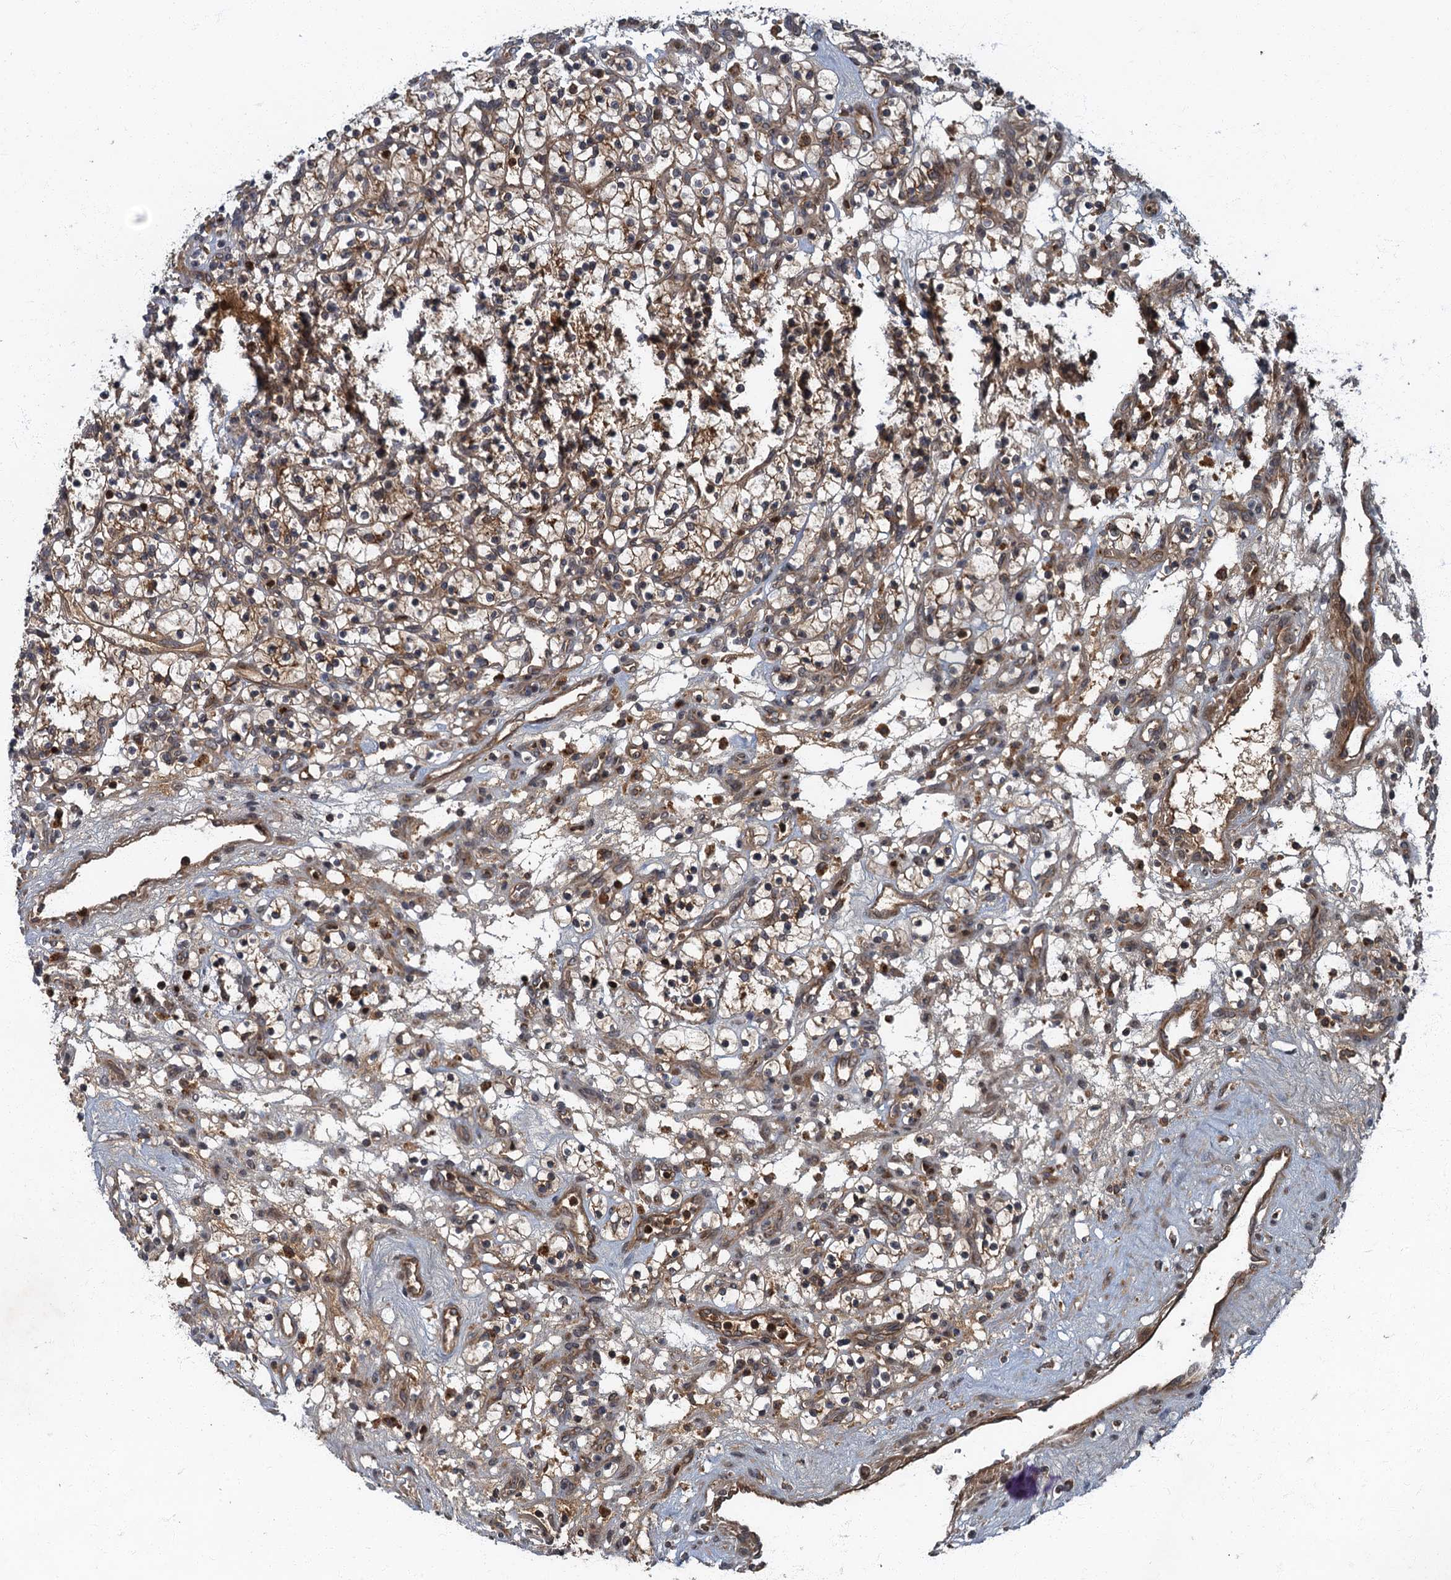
{"staining": {"intensity": "moderate", "quantity": ">75%", "location": "cytoplasmic/membranous"}, "tissue": "renal cancer", "cell_type": "Tumor cells", "image_type": "cancer", "snomed": [{"axis": "morphology", "description": "Adenocarcinoma, NOS"}, {"axis": "topography", "description": "Kidney"}], "caption": "Immunohistochemistry (DAB (3,3'-diaminobenzidine)) staining of human renal cancer demonstrates moderate cytoplasmic/membranous protein staining in about >75% of tumor cells.", "gene": "SLC11A2", "patient": {"sex": "female", "age": 57}}